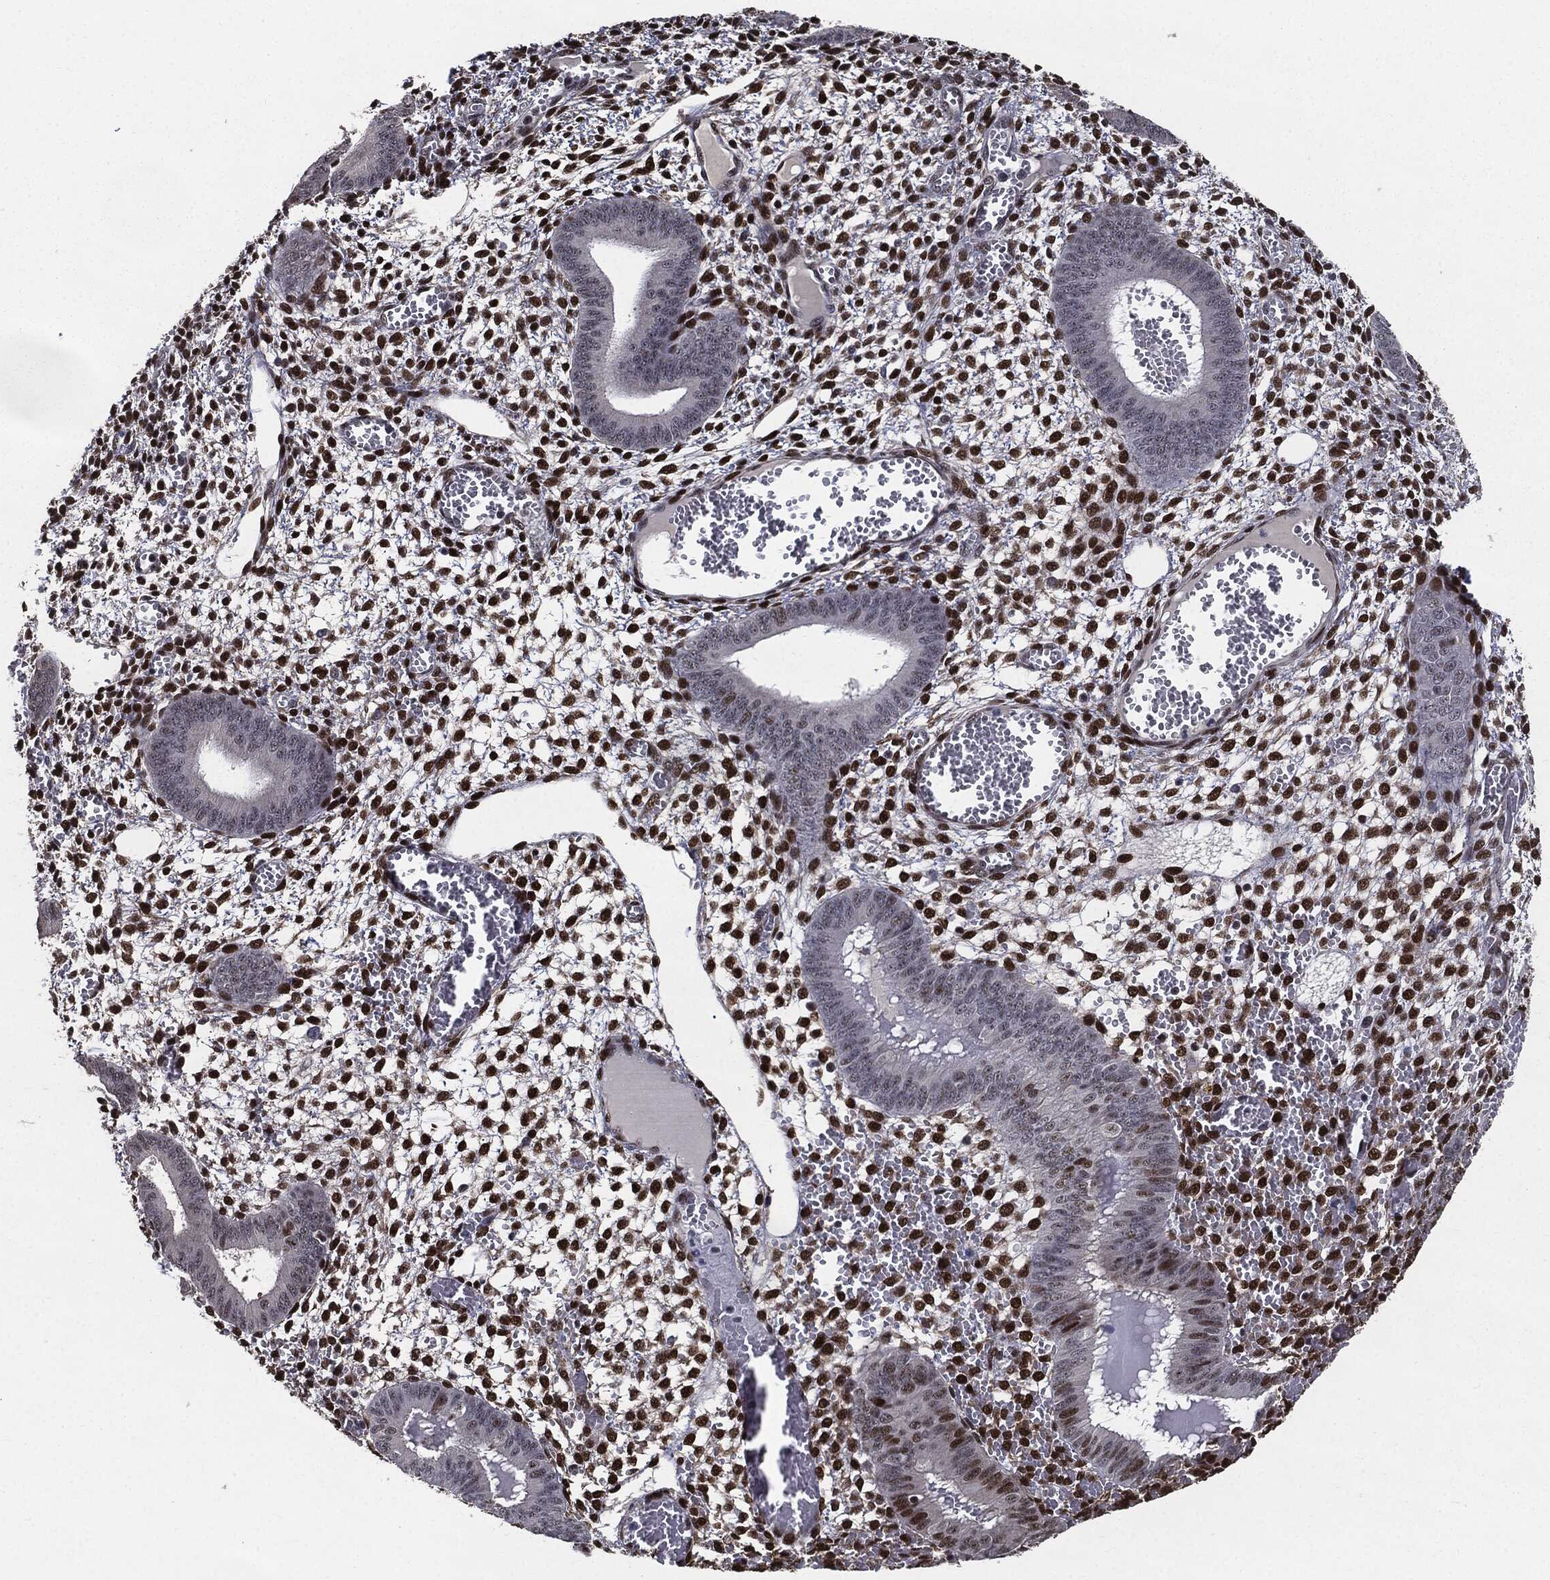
{"staining": {"intensity": "strong", "quantity": "25%-75%", "location": "nuclear"}, "tissue": "endometrium", "cell_type": "Cells in endometrial stroma", "image_type": "normal", "snomed": [{"axis": "morphology", "description": "Normal tissue, NOS"}, {"axis": "topography", "description": "Endometrium"}], "caption": "Approximately 25%-75% of cells in endometrial stroma in unremarkable human endometrium display strong nuclear protein positivity as visualized by brown immunohistochemical staining.", "gene": "JUN", "patient": {"sex": "female", "age": 42}}